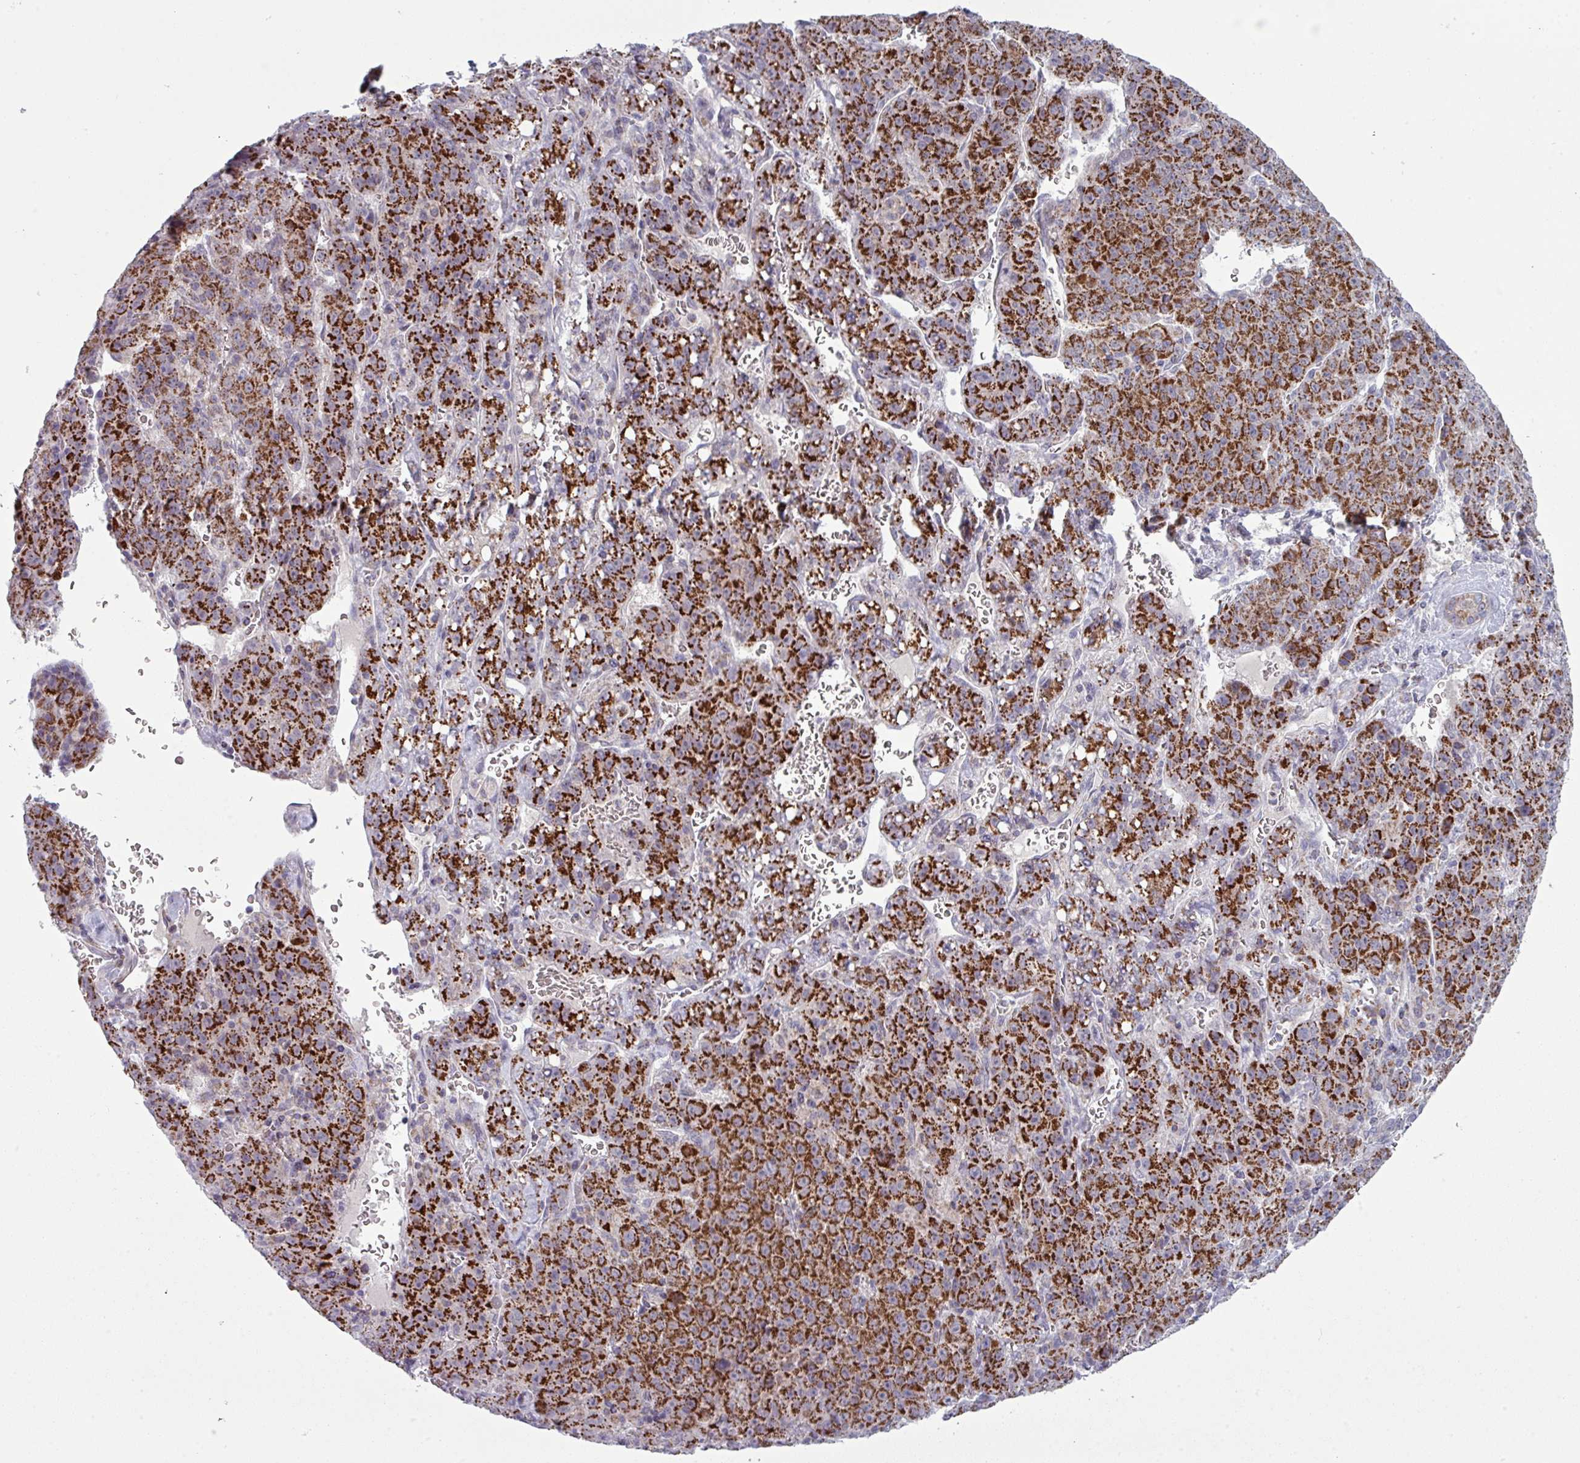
{"staining": {"intensity": "strong", "quantity": ">75%", "location": "cytoplasmic/membranous"}, "tissue": "liver cancer", "cell_type": "Tumor cells", "image_type": "cancer", "snomed": [{"axis": "morphology", "description": "Carcinoma, Hepatocellular, NOS"}, {"axis": "topography", "description": "Liver"}], "caption": "Immunohistochemical staining of liver cancer (hepatocellular carcinoma) shows strong cytoplasmic/membranous protein expression in about >75% of tumor cells. The staining was performed using DAB to visualize the protein expression in brown, while the nuclei were stained in blue with hematoxylin (Magnification: 20x).", "gene": "ZNF615", "patient": {"sex": "female", "age": 53}}